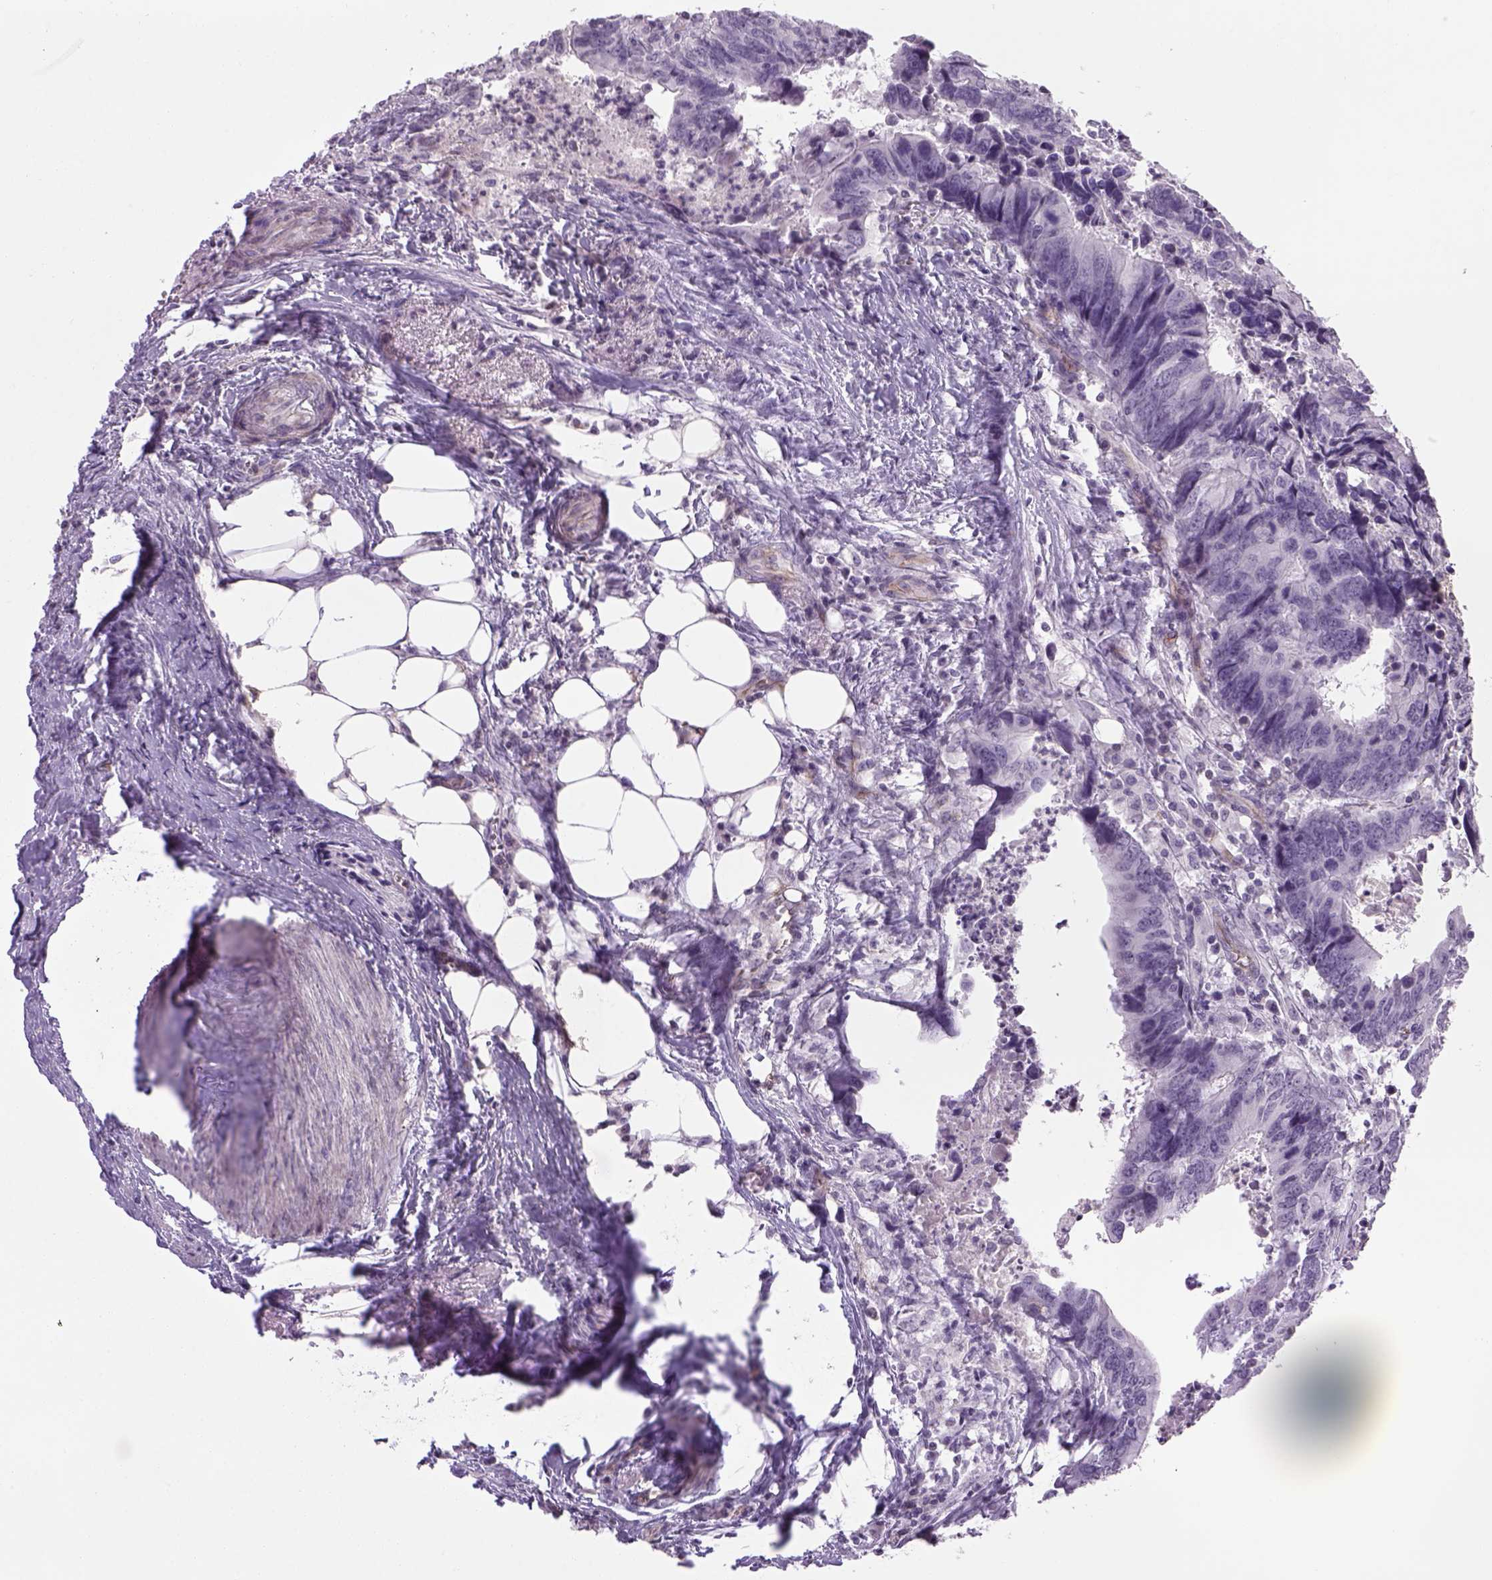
{"staining": {"intensity": "negative", "quantity": "none", "location": "none"}, "tissue": "colorectal cancer", "cell_type": "Tumor cells", "image_type": "cancer", "snomed": [{"axis": "morphology", "description": "Adenocarcinoma, NOS"}, {"axis": "topography", "description": "Colon"}], "caption": "Immunohistochemistry histopathology image of human colorectal cancer (adenocarcinoma) stained for a protein (brown), which demonstrates no positivity in tumor cells.", "gene": "PRRT1", "patient": {"sex": "female", "age": 82}}